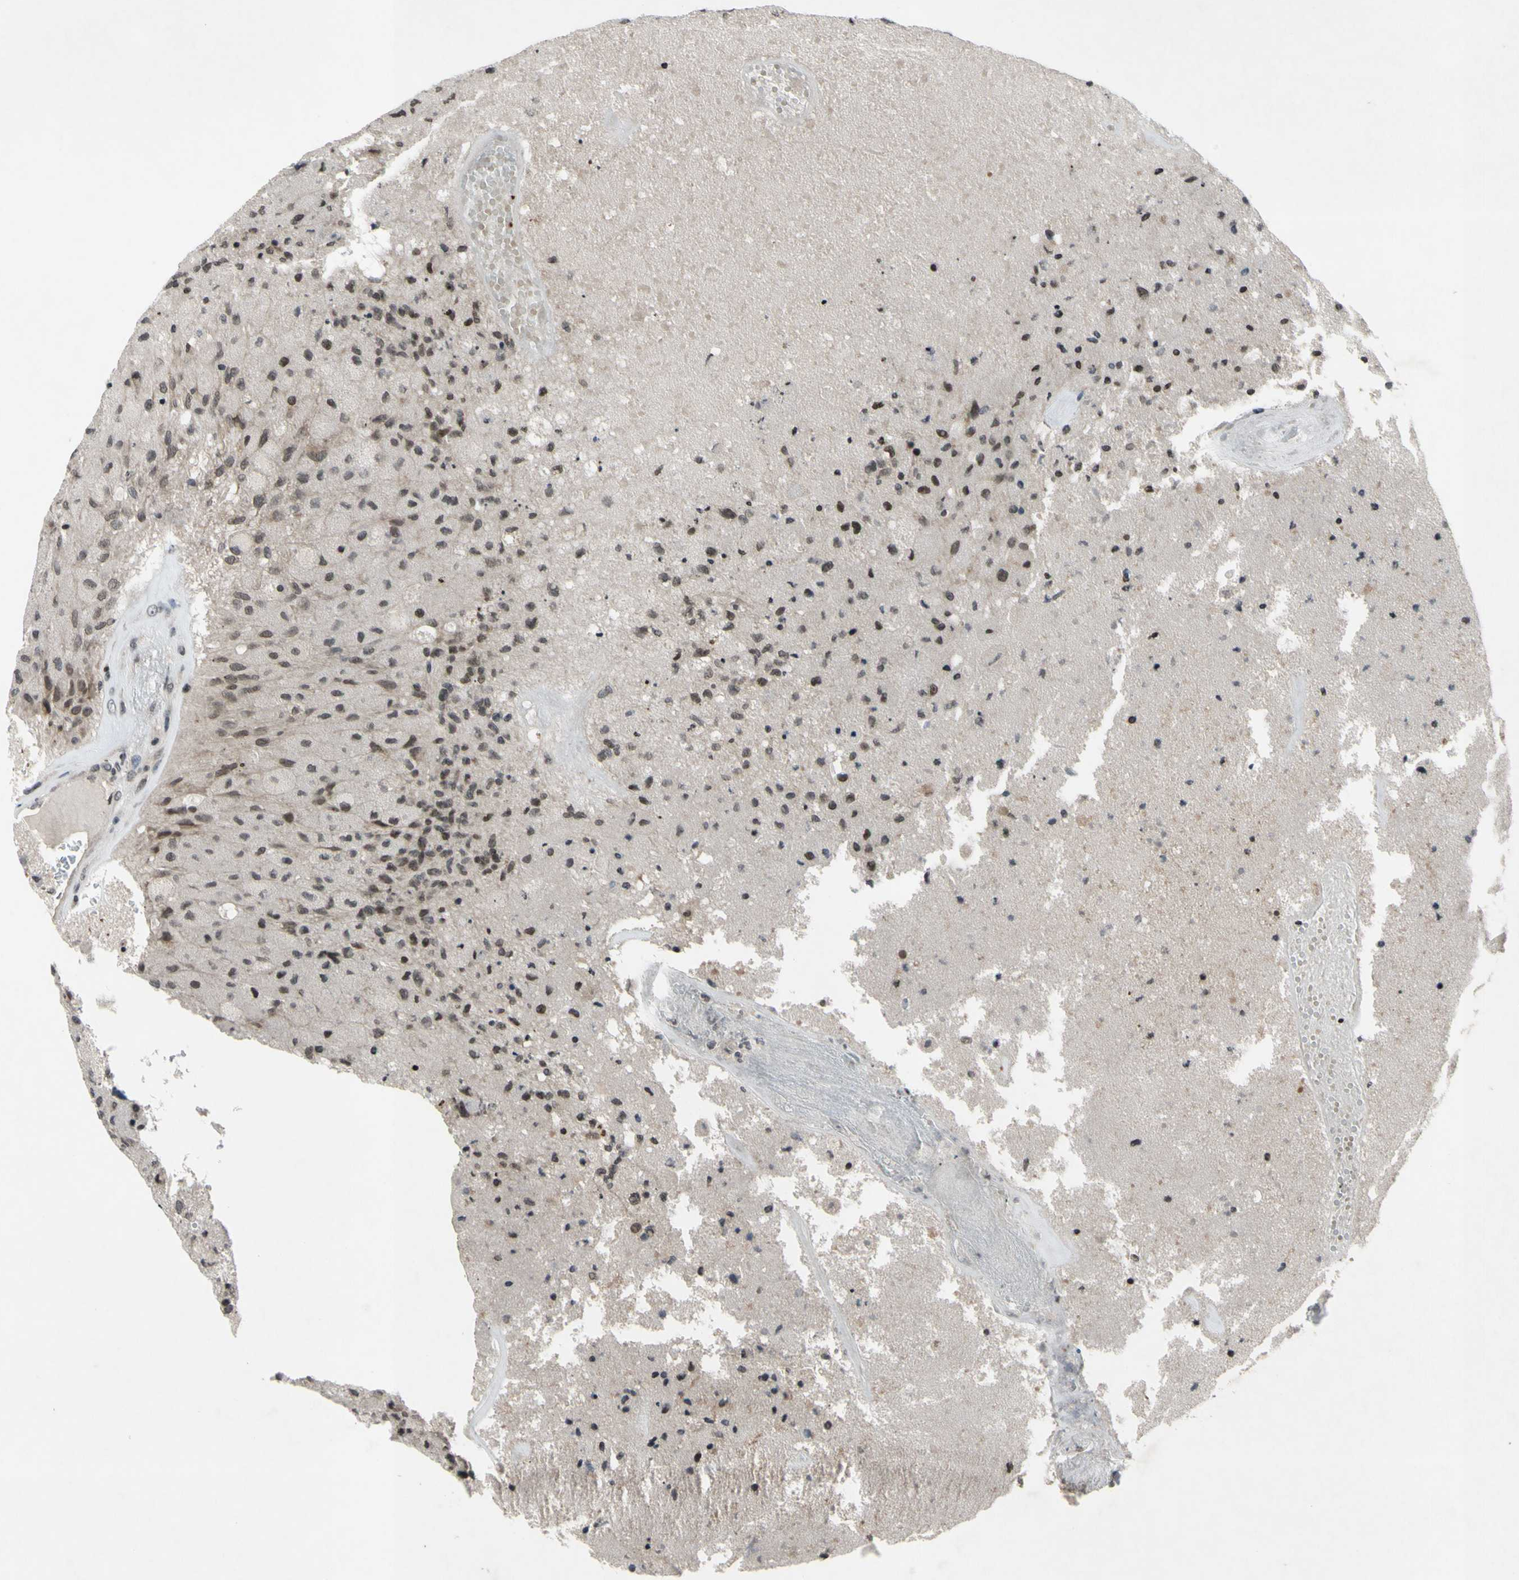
{"staining": {"intensity": "moderate", "quantity": "25%-75%", "location": "nuclear"}, "tissue": "glioma", "cell_type": "Tumor cells", "image_type": "cancer", "snomed": [{"axis": "morphology", "description": "Normal tissue, NOS"}, {"axis": "morphology", "description": "Glioma, malignant, High grade"}, {"axis": "topography", "description": "Cerebral cortex"}], "caption": "Tumor cells show medium levels of moderate nuclear expression in approximately 25%-75% of cells in human malignant glioma (high-grade).", "gene": "XPO1", "patient": {"sex": "male", "age": 77}}